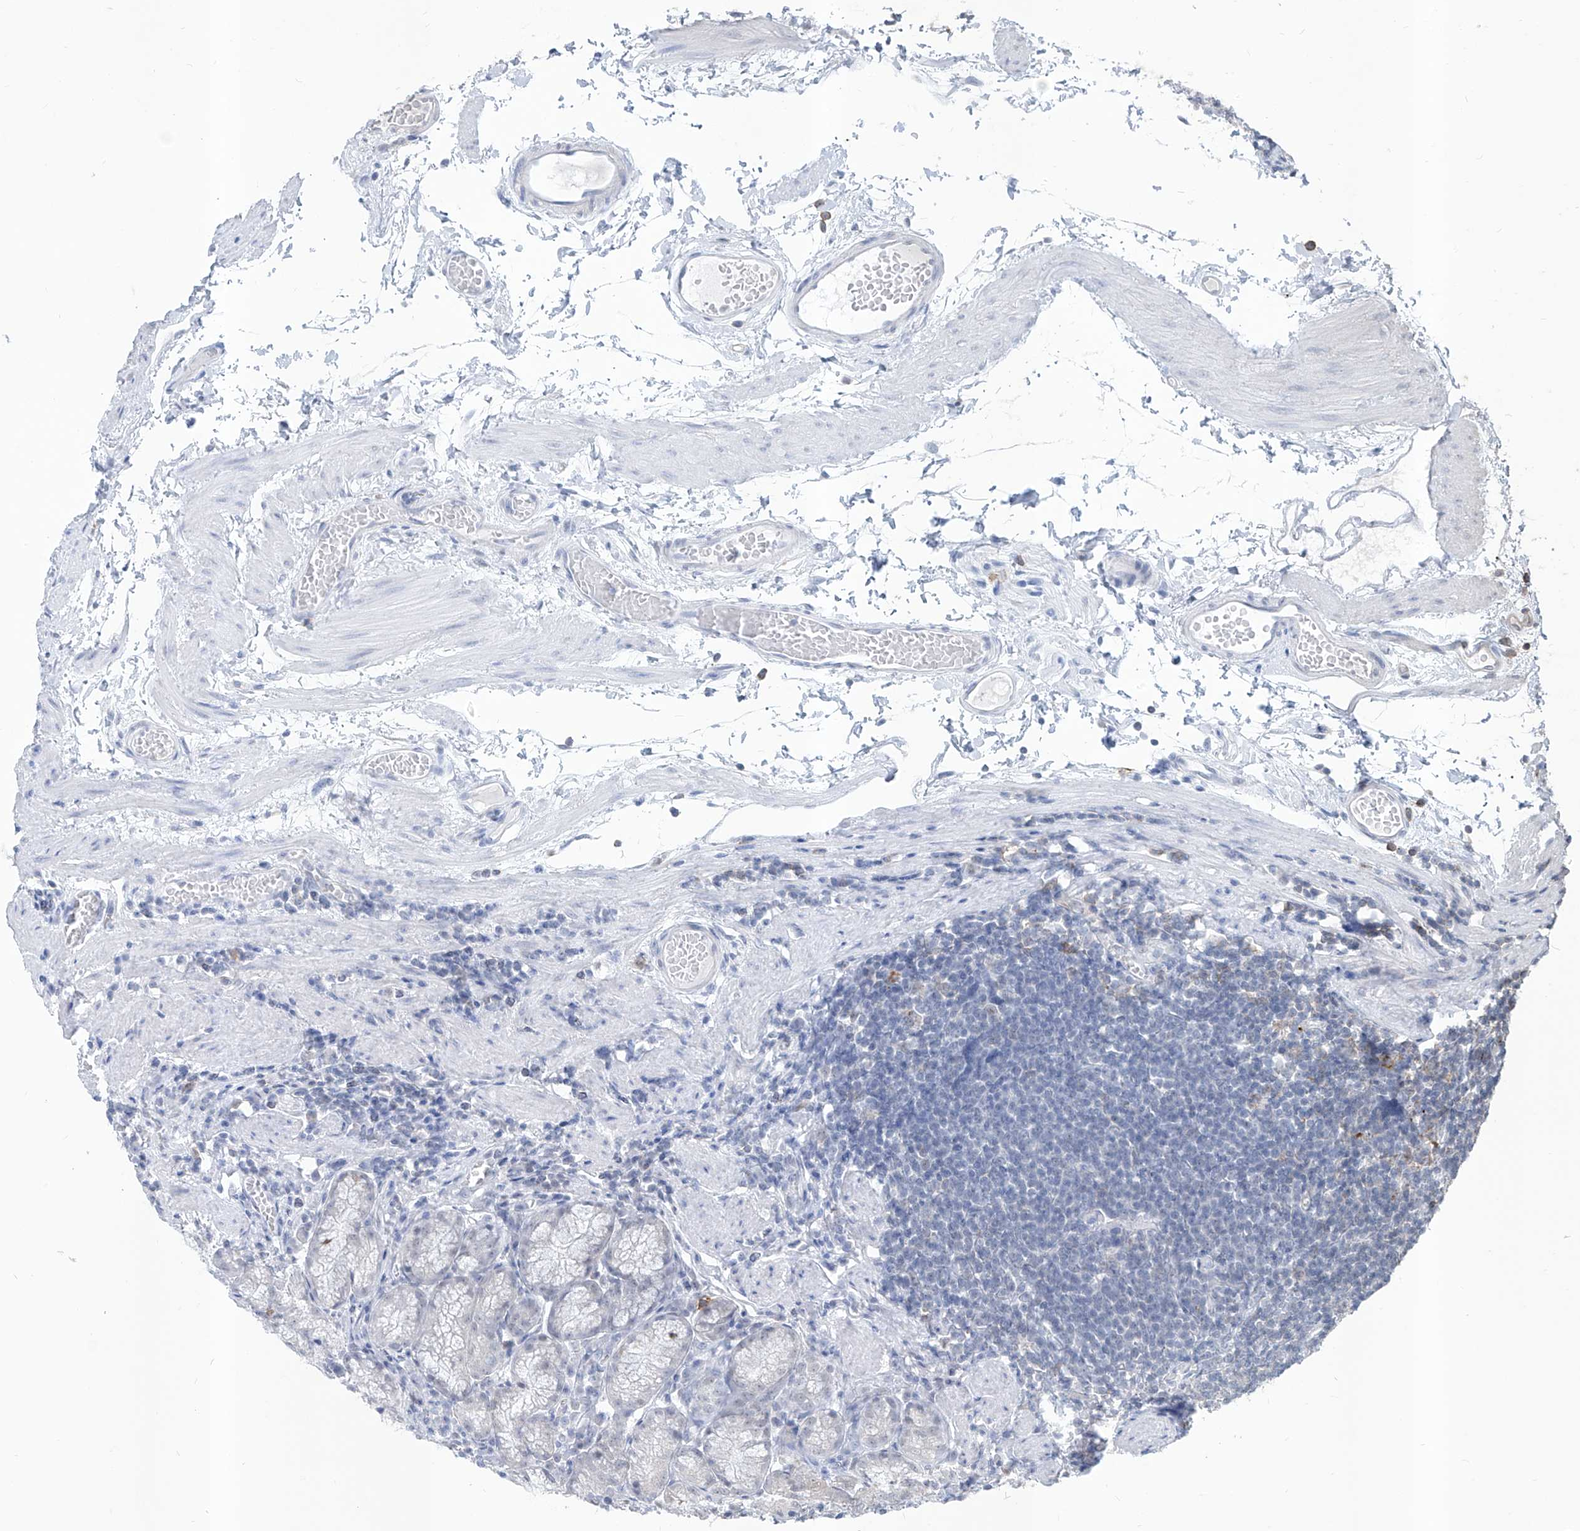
{"staining": {"intensity": "weak", "quantity": "<25%", "location": "cytoplasmic/membranous"}, "tissue": "stomach", "cell_type": "Glandular cells", "image_type": "normal", "snomed": [{"axis": "morphology", "description": "Normal tissue, NOS"}, {"axis": "topography", "description": "Stomach"}], "caption": "High power microscopy photomicrograph of an immunohistochemistry (IHC) image of benign stomach, revealing no significant expression in glandular cells.", "gene": "ZBTB48", "patient": {"sex": "male", "age": 55}}